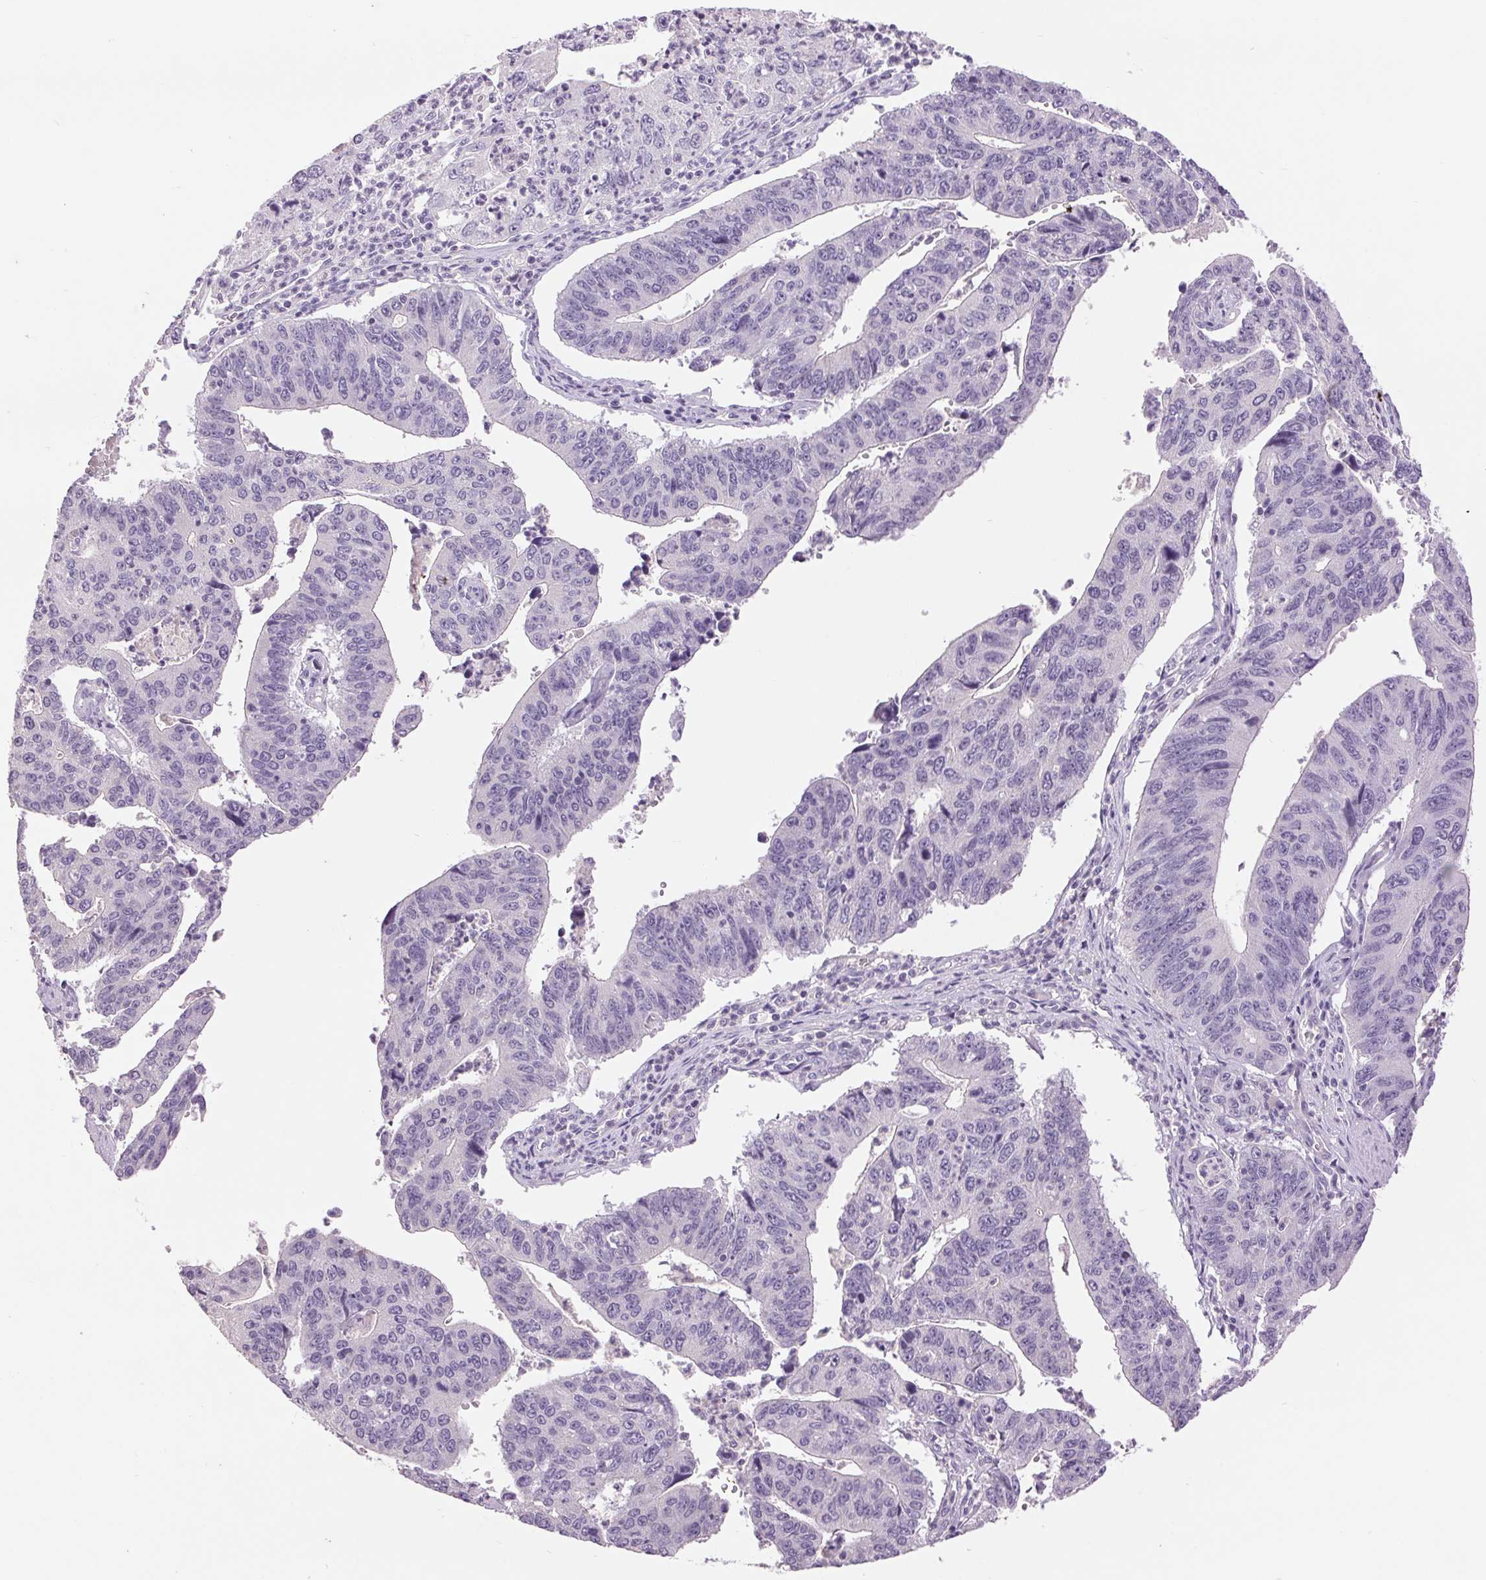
{"staining": {"intensity": "negative", "quantity": "none", "location": "none"}, "tissue": "stomach cancer", "cell_type": "Tumor cells", "image_type": "cancer", "snomed": [{"axis": "morphology", "description": "Adenocarcinoma, NOS"}, {"axis": "topography", "description": "Stomach"}], "caption": "High power microscopy photomicrograph of an IHC image of adenocarcinoma (stomach), revealing no significant expression in tumor cells. (DAB IHC visualized using brightfield microscopy, high magnification).", "gene": "FXYD4", "patient": {"sex": "male", "age": 59}}